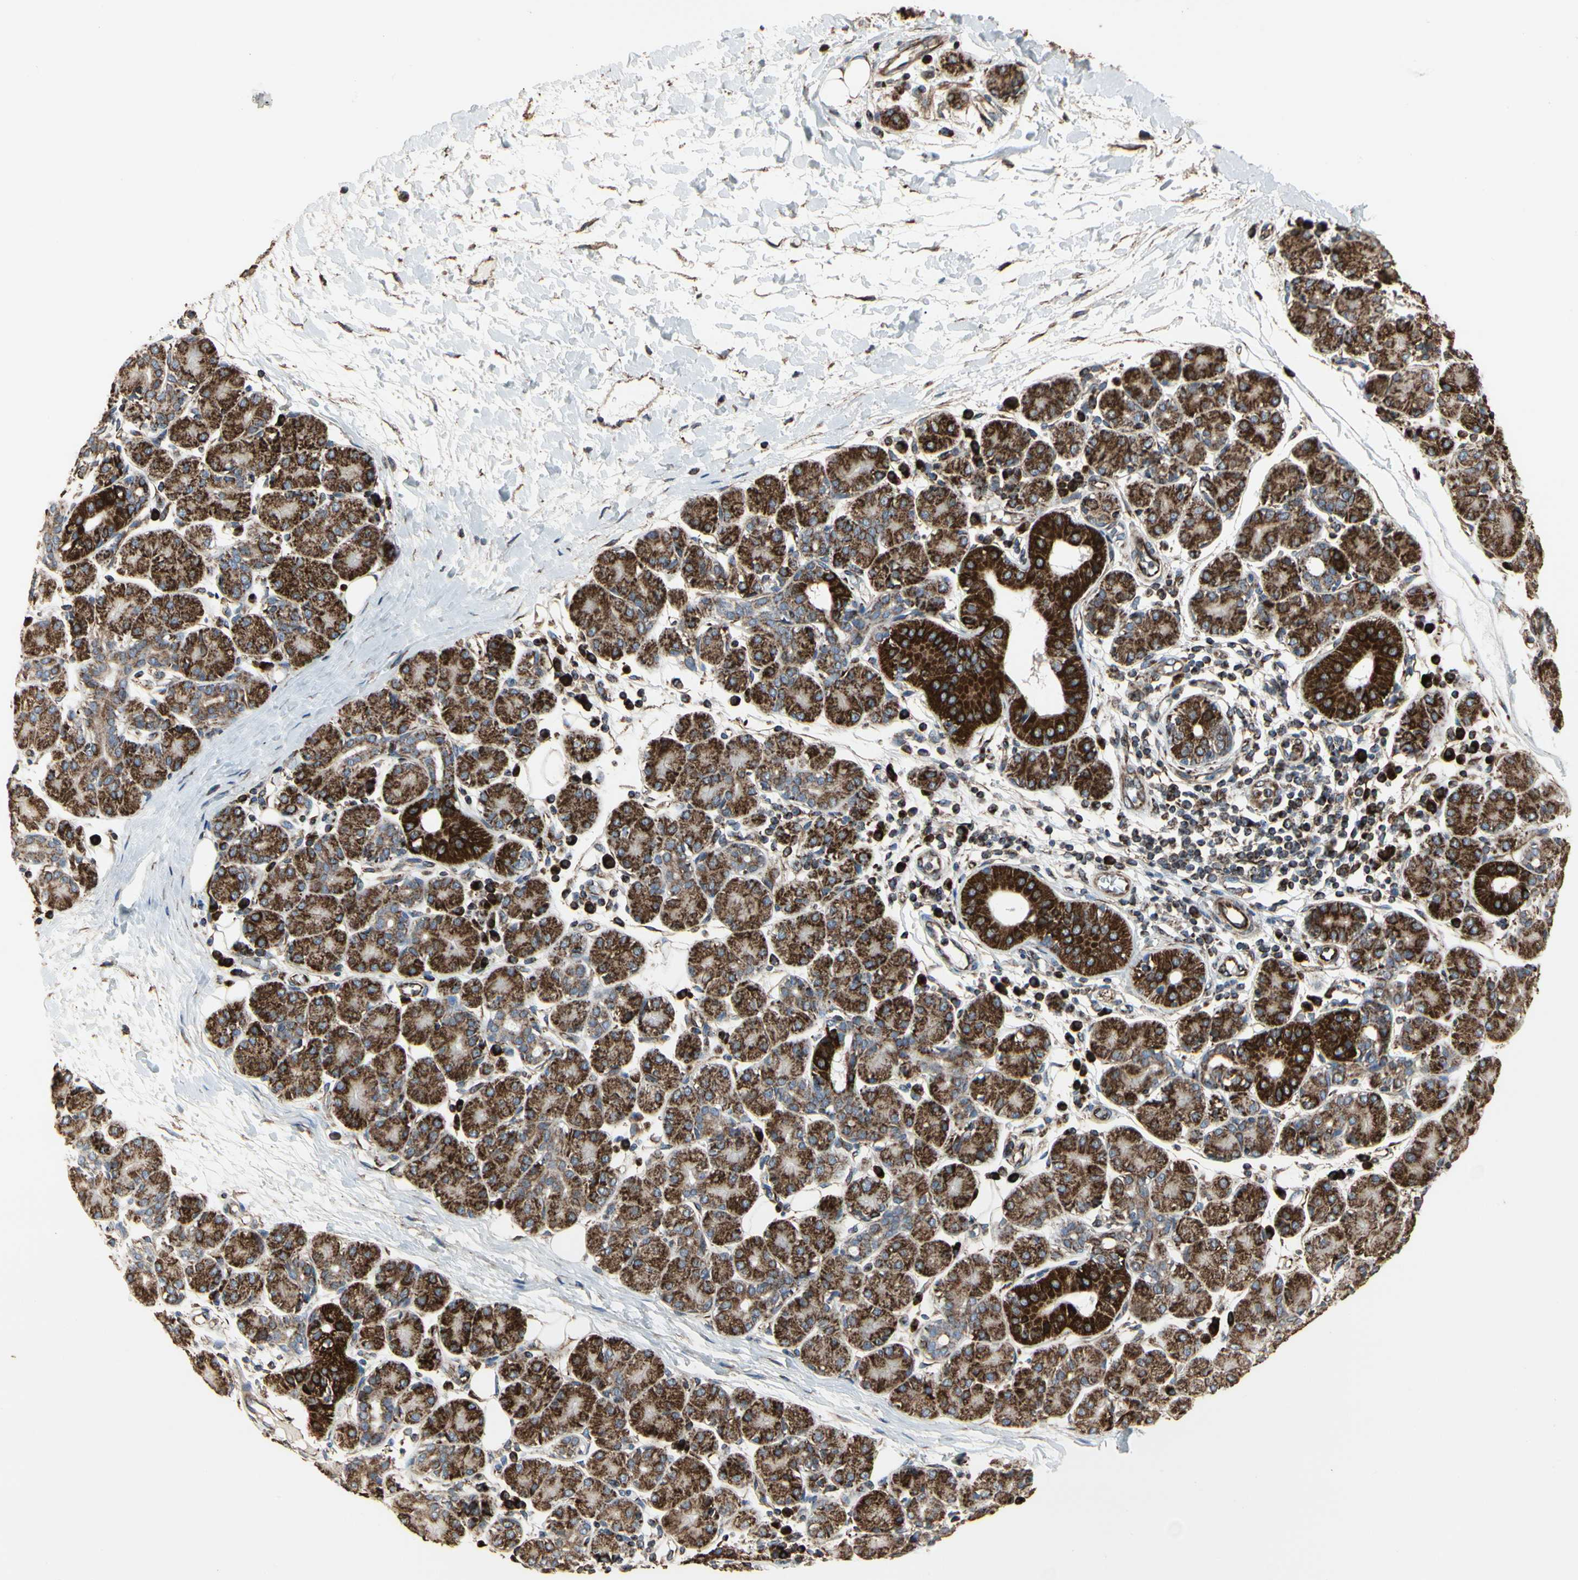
{"staining": {"intensity": "strong", "quantity": "25%-75%", "location": "cytoplasmic/membranous"}, "tissue": "salivary gland", "cell_type": "Glandular cells", "image_type": "normal", "snomed": [{"axis": "morphology", "description": "Normal tissue, NOS"}, {"axis": "morphology", "description": "Inflammation, NOS"}, {"axis": "topography", "description": "Lymph node"}, {"axis": "topography", "description": "Salivary gland"}], "caption": "Normal salivary gland demonstrates strong cytoplasmic/membranous expression in approximately 25%-75% of glandular cells, visualized by immunohistochemistry. The staining was performed using DAB (3,3'-diaminobenzidine) to visualize the protein expression in brown, while the nuclei were stained in blue with hematoxylin (Magnification: 20x).", "gene": "TUBA1A", "patient": {"sex": "male", "age": 3}}